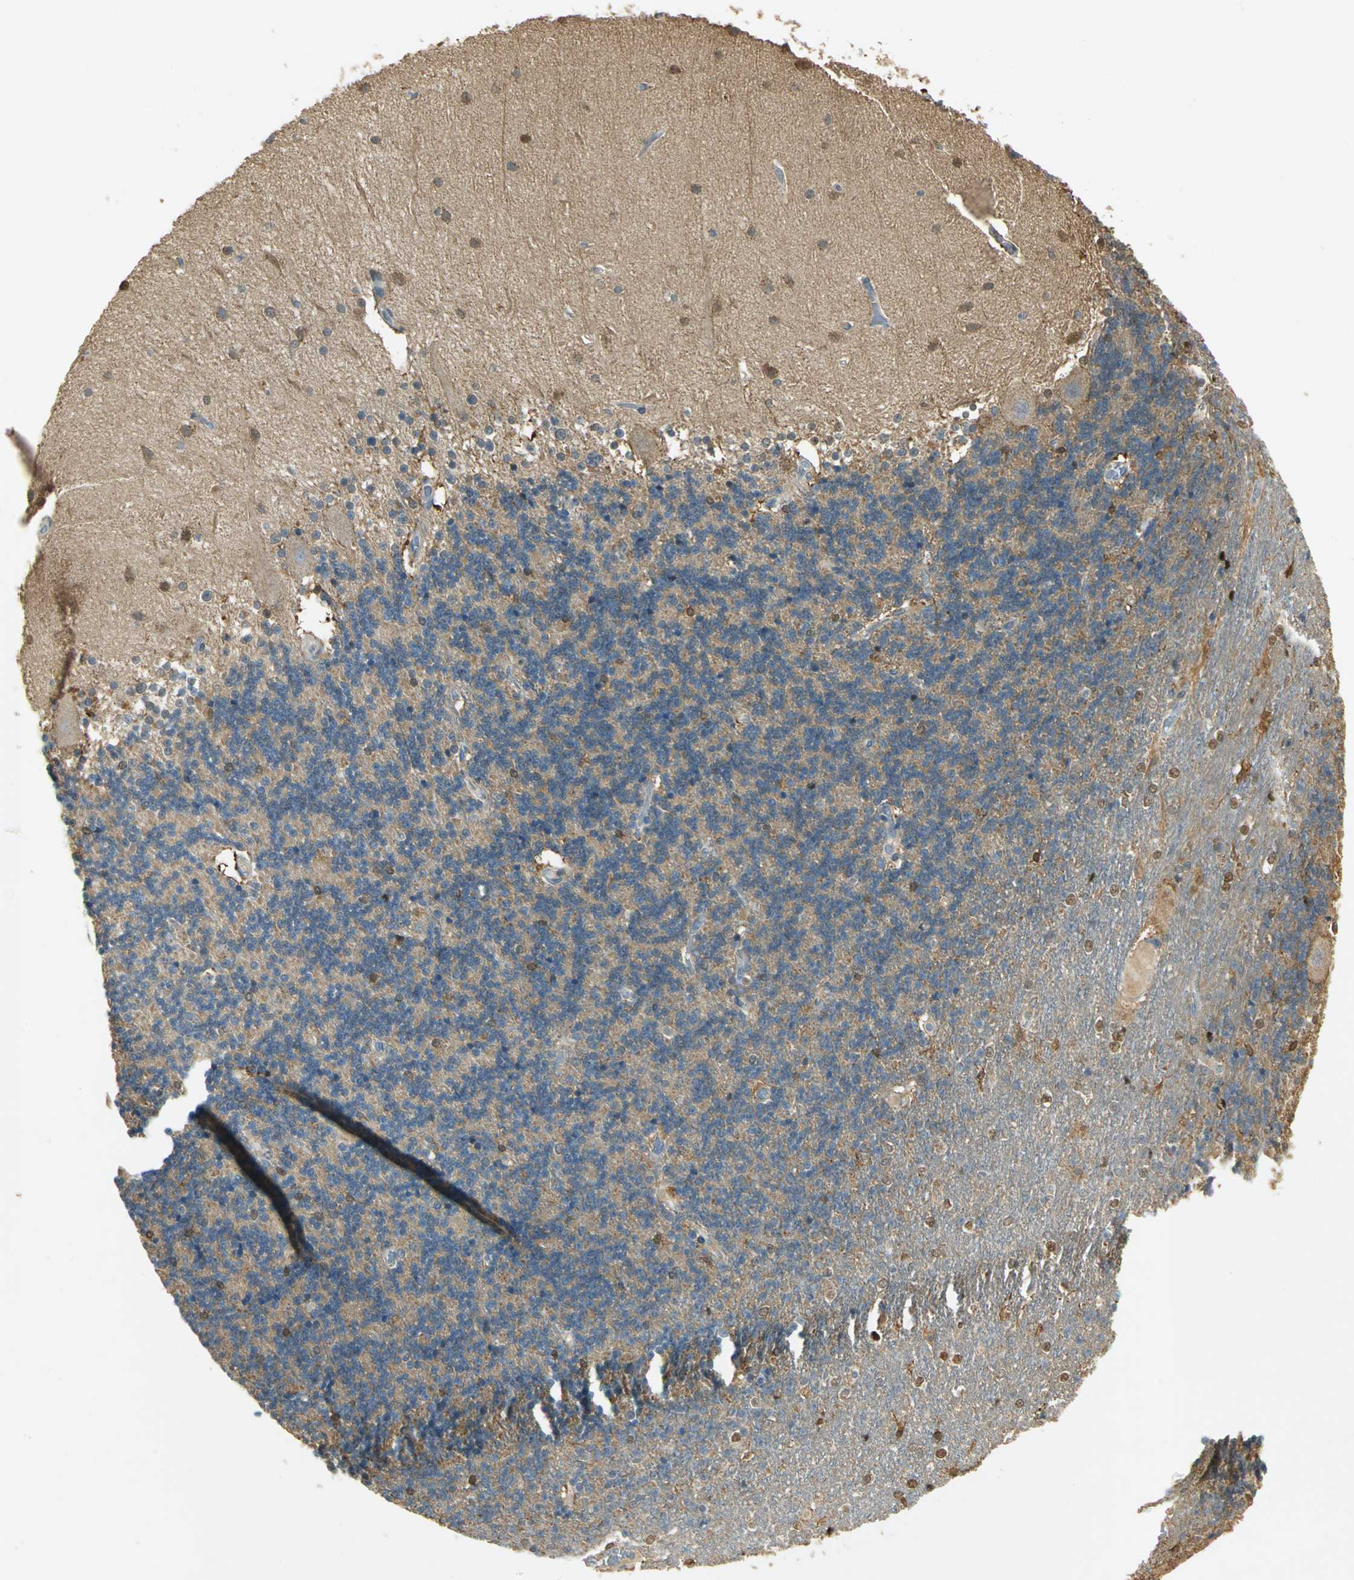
{"staining": {"intensity": "moderate", "quantity": "<25%", "location": "cytoplasmic/membranous"}, "tissue": "cerebellum", "cell_type": "Cells in granular layer", "image_type": "normal", "snomed": [{"axis": "morphology", "description": "Normal tissue, NOS"}, {"axis": "topography", "description": "Cerebellum"}], "caption": "Unremarkable cerebellum displays moderate cytoplasmic/membranous positivity in approximately <25% of cells in granular layer The staining was performed using DAB to visualize the protein expression in brown, while the nuclei were stained in blue with hematoxylin (Magnification: 20x)..", "gene": "BIRC2", "patient": {"sex": "female", "age": 54}}